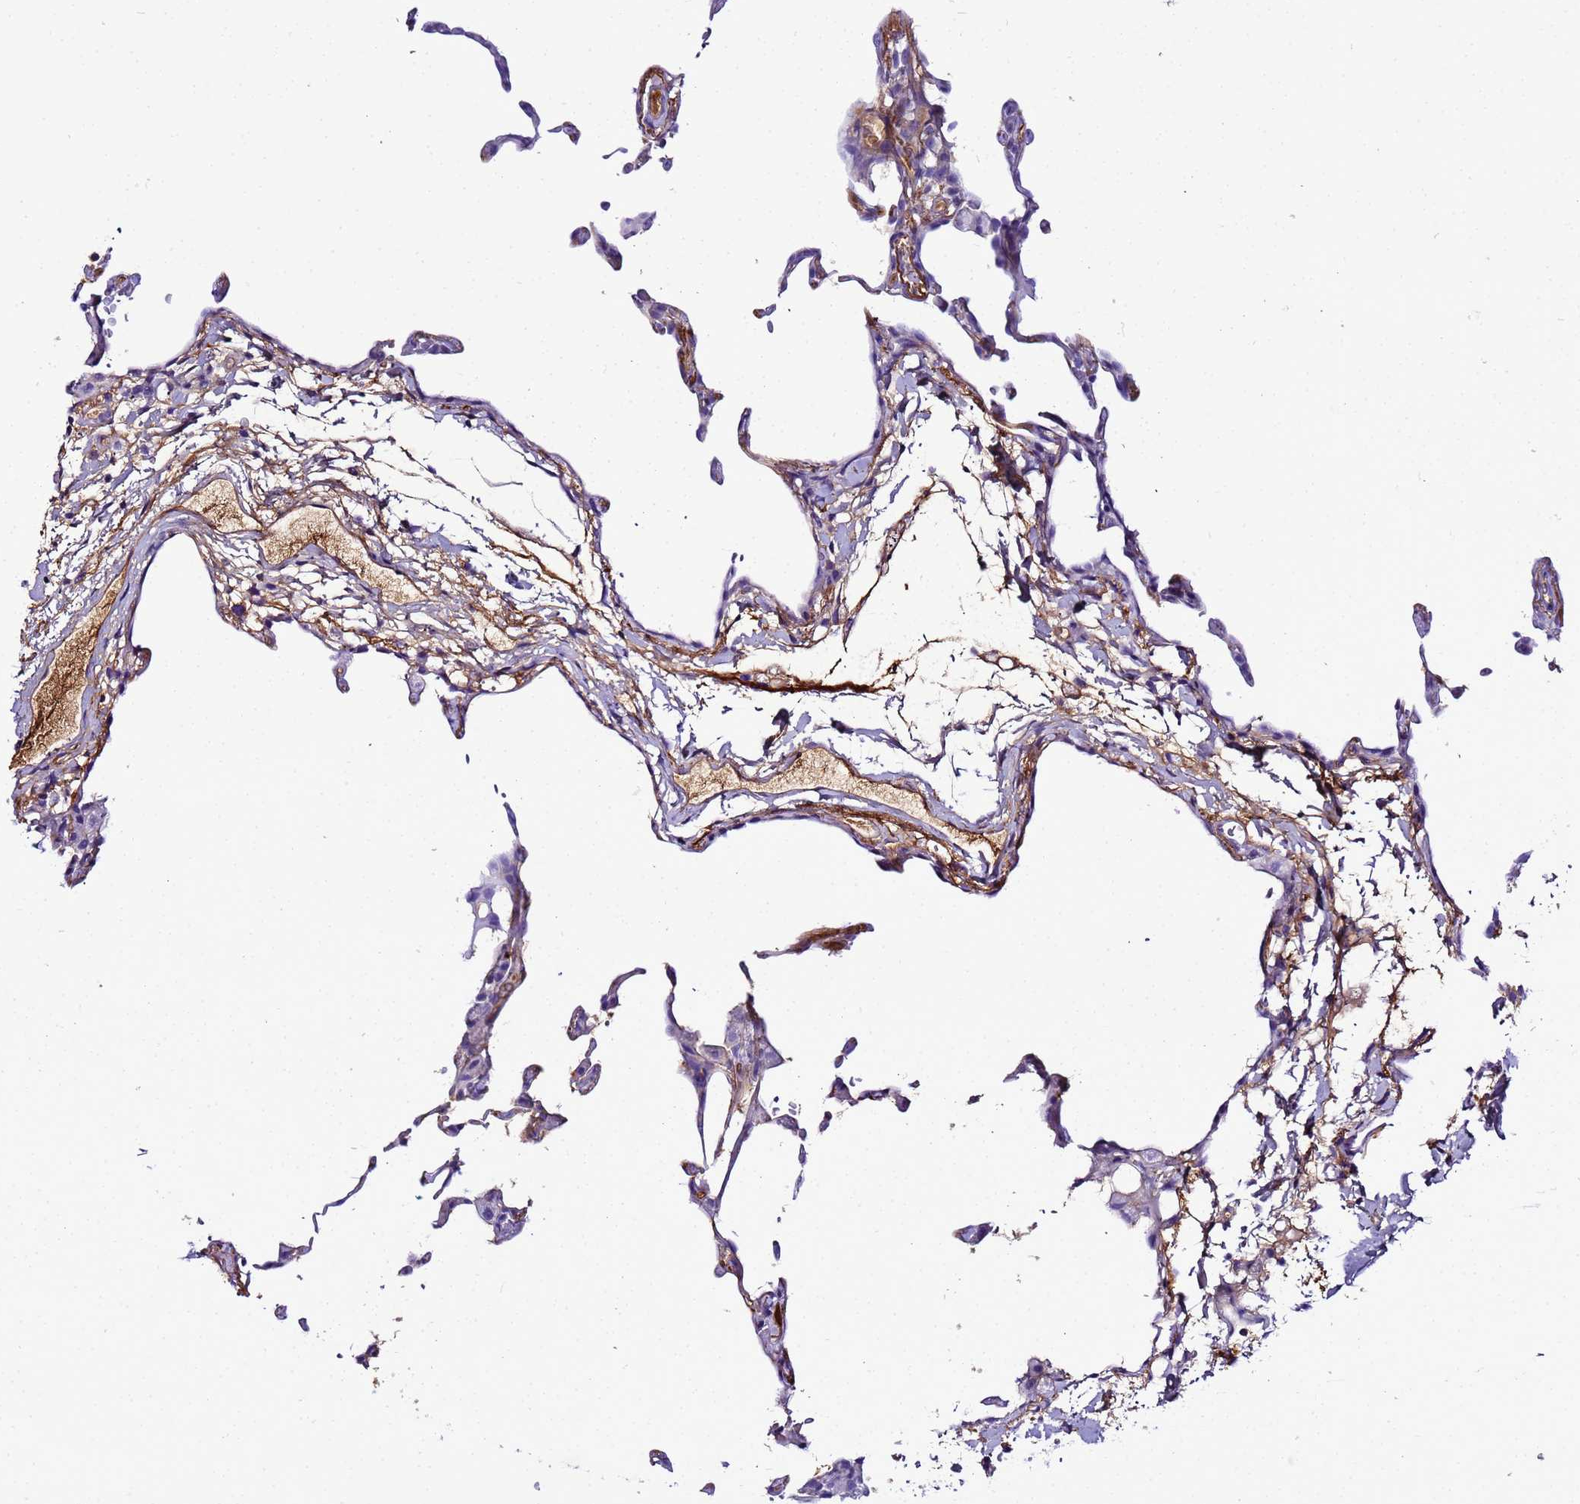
{"staining": {"intensity": "negative", "quantity": "none", "location": "none"}, "tissue": "lung", "cell_type": "Alveolar cells", "image_type": "normal", "snomed": [{"axis": "morphology", "description": "Normal tissue, NOS"}, {"axis": "topography", "description": "Lung"}], "caption": "This is an IHC micrograph of benign human lung. There is no expression in alveolar cells.", "gene": "CFHR1", "patient": {"sex": "female", "age": 57}}